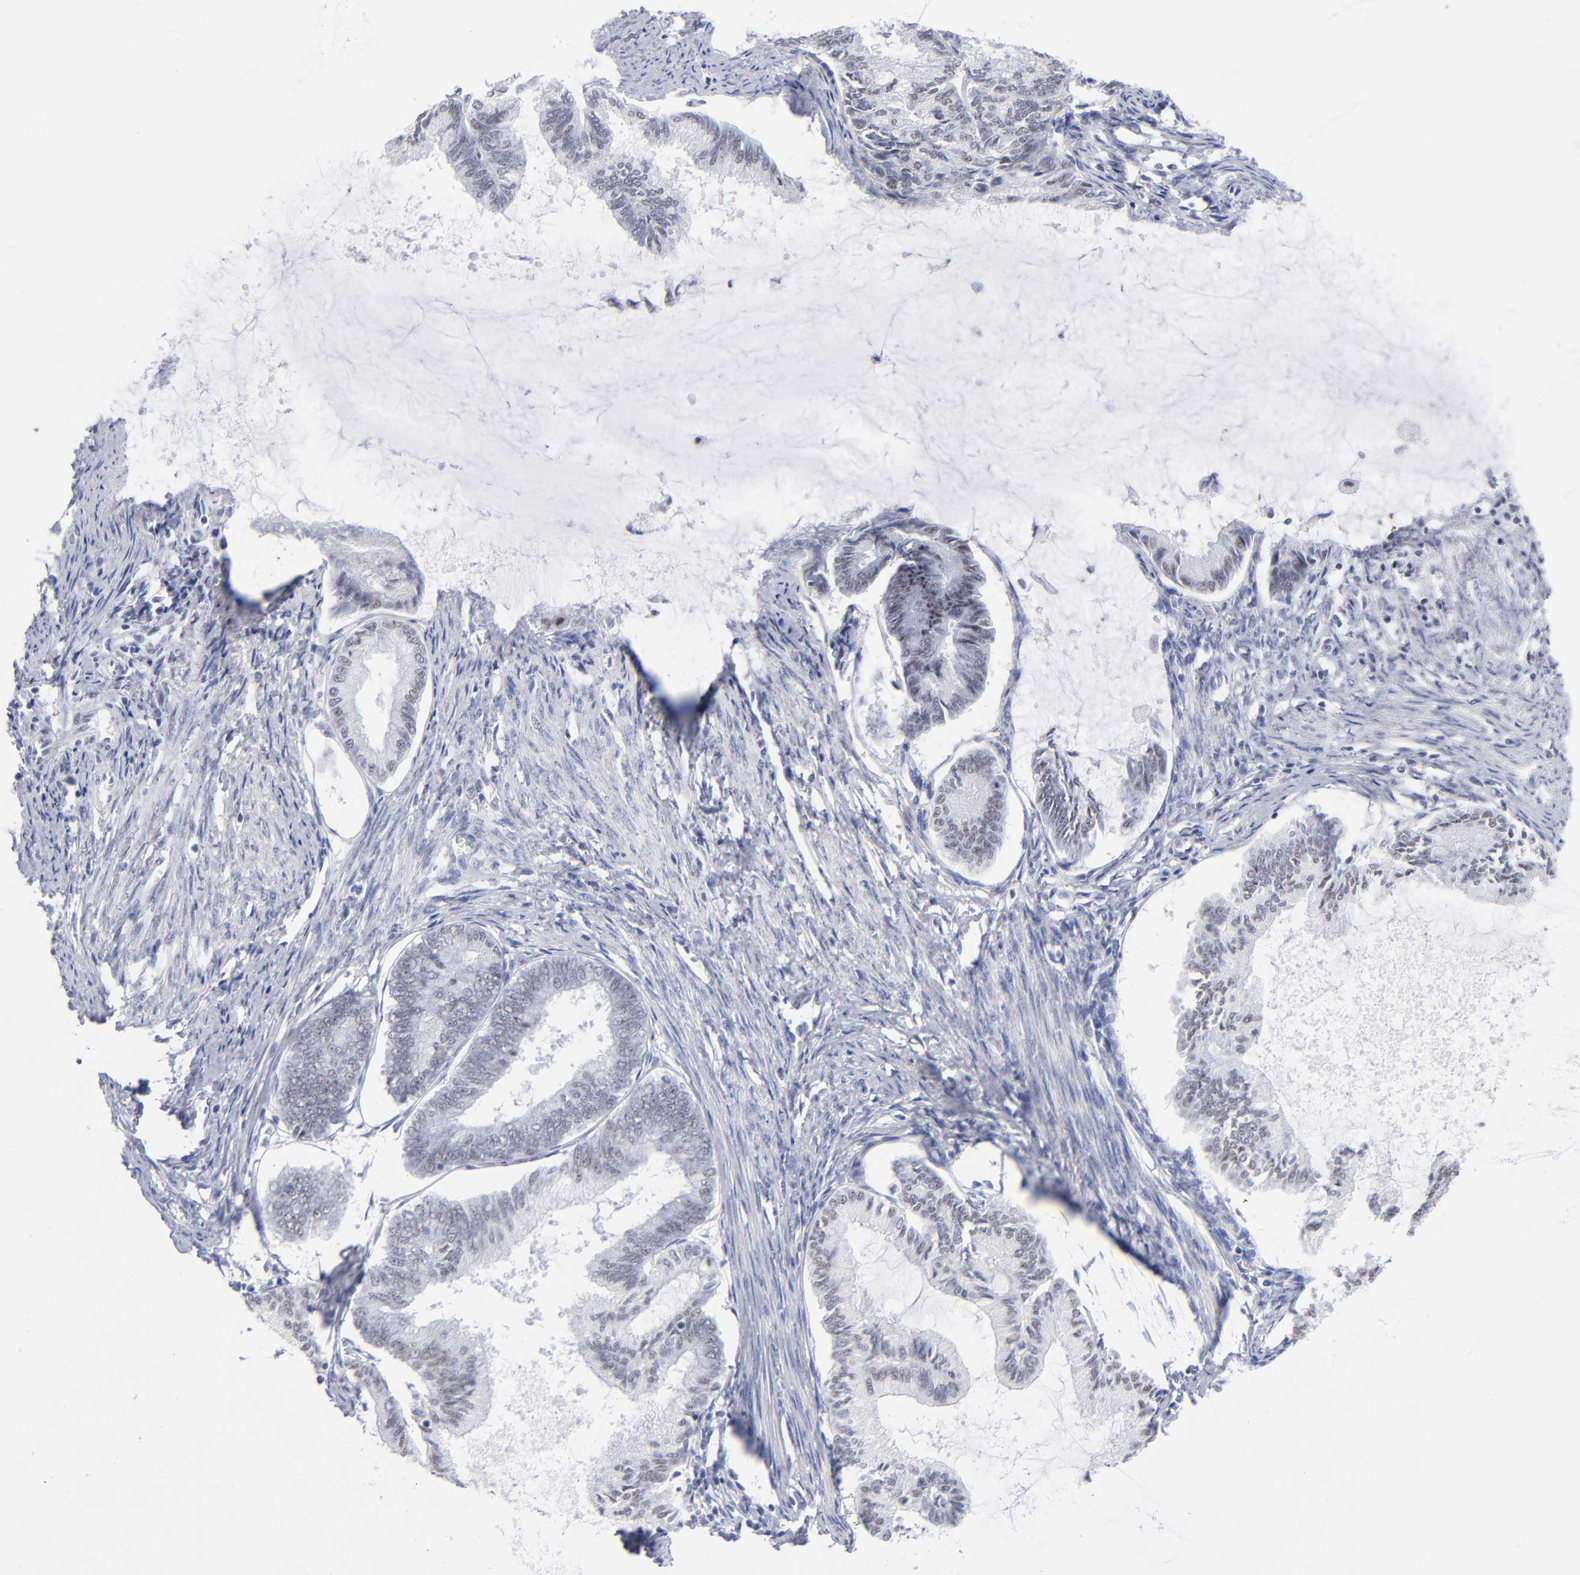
{"staining": {"intensity": "weak", "quantity": "<25%", "location": "nuclear"}, "tissue": "endometrial cancer", "cell_type": "Tumor cells", "image_type": "cancer", "snomed": [{"axis": "morphology", "description": "Adenocarcinoma, NOS"}, {"axis": "topography", "description": "Endometrium"}], "caption": "A micrograph of human endometrial adenocarcinoma is negative for staining in tumor cells.", "gene": "SNRPB", "patient": {"sex": "female", "age": 86}}